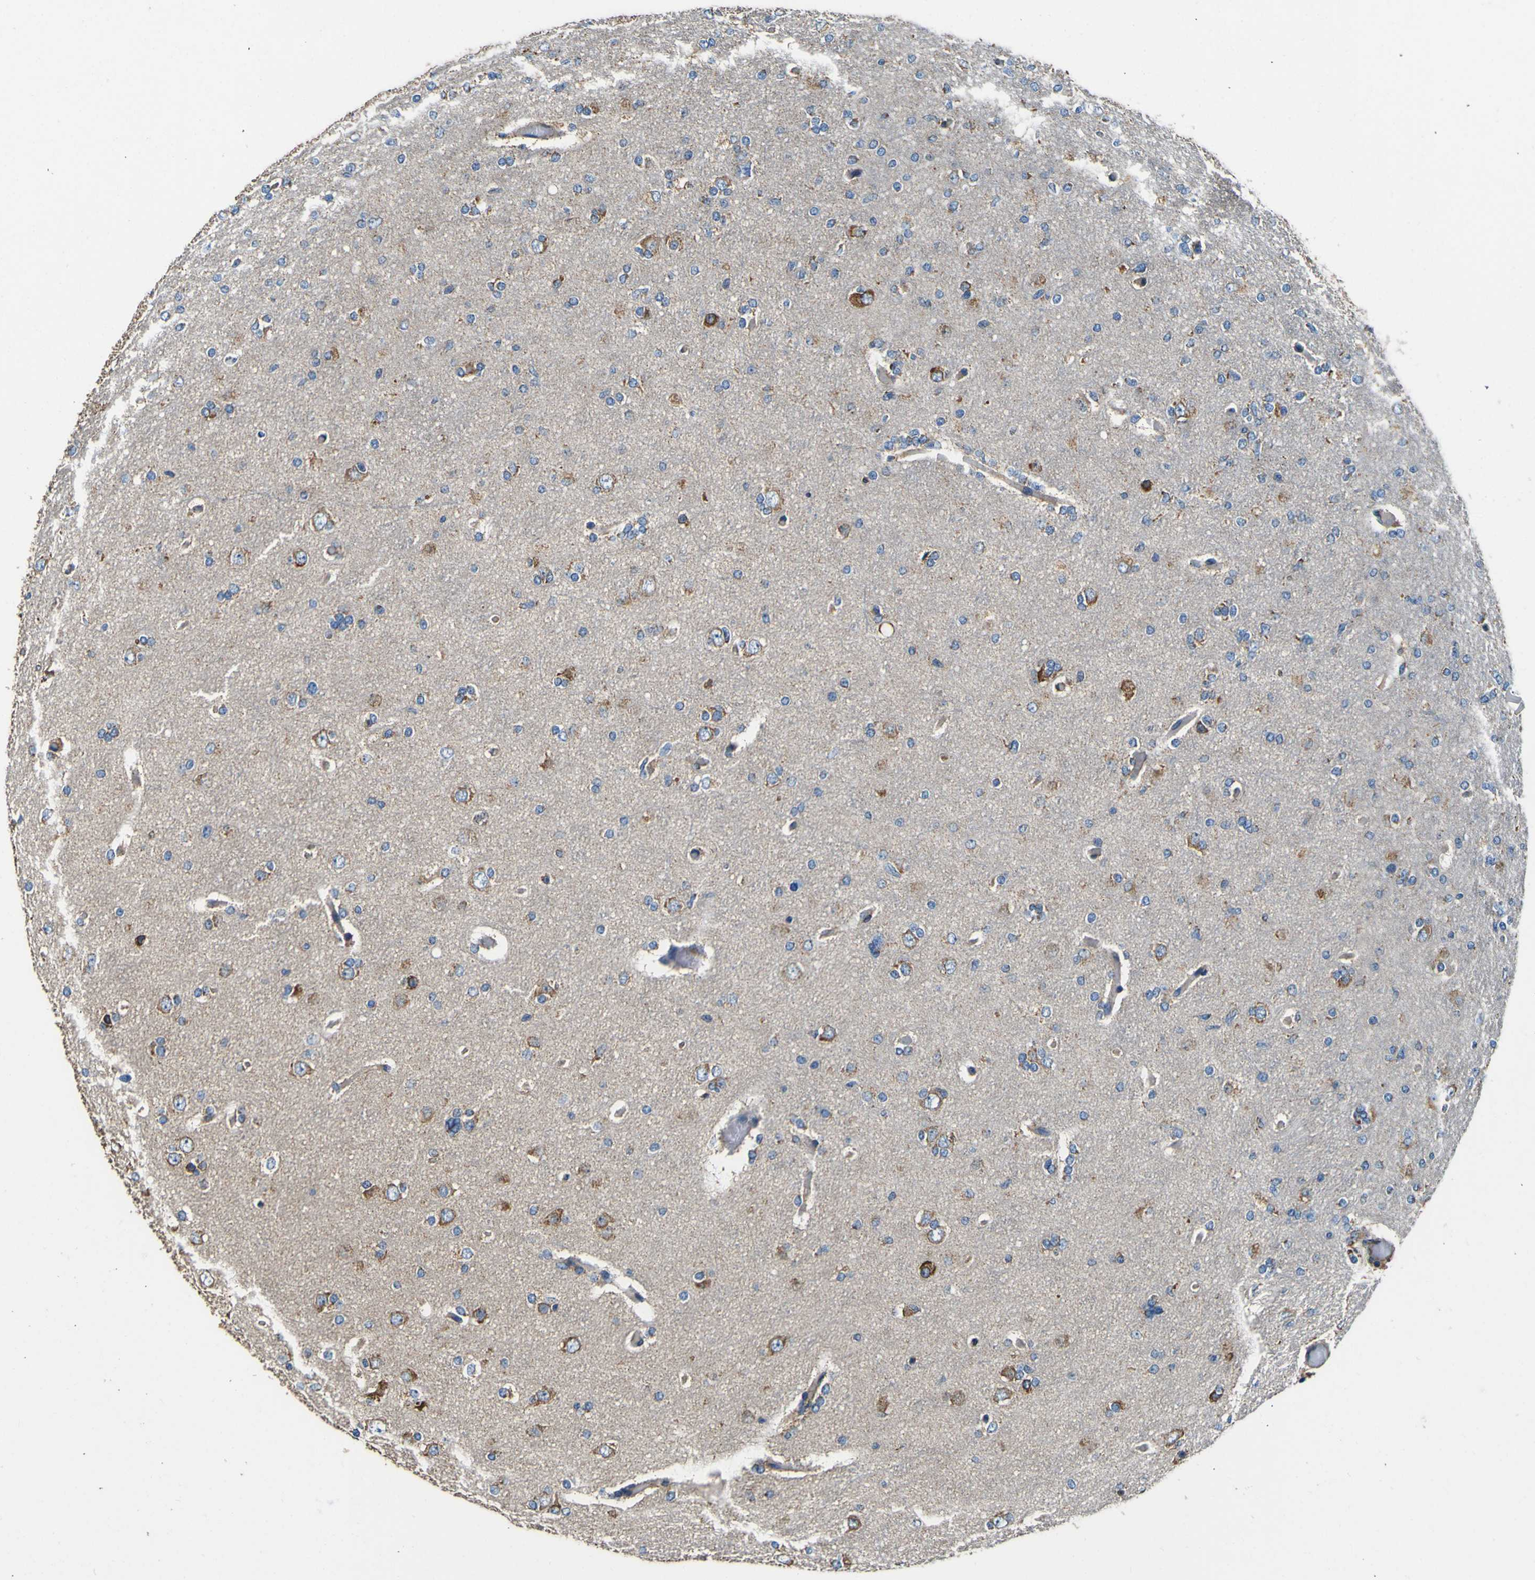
{"staining": {"intensity": "moderate", "quantity": "25%-75%", "location": "cytoplasmic/membranous"}, "tissue": "glioma", "cell_type": "Tumor cells", "image_type": "cancer", "snomed": [{"axis": "morphology", "description": "Glioma, malignant, High grade"}, {"axis": "topography", "description": "Cerebral cortex"}], "caption": "This image exhibits immunohistochemistry staining of human glioma, with medium moderate cytoplasmic/membranous positivity in approximately 25%-75% of tumor cells.", "gene": "INPP5A", "patient": {"sex": "female", "age": 36}}